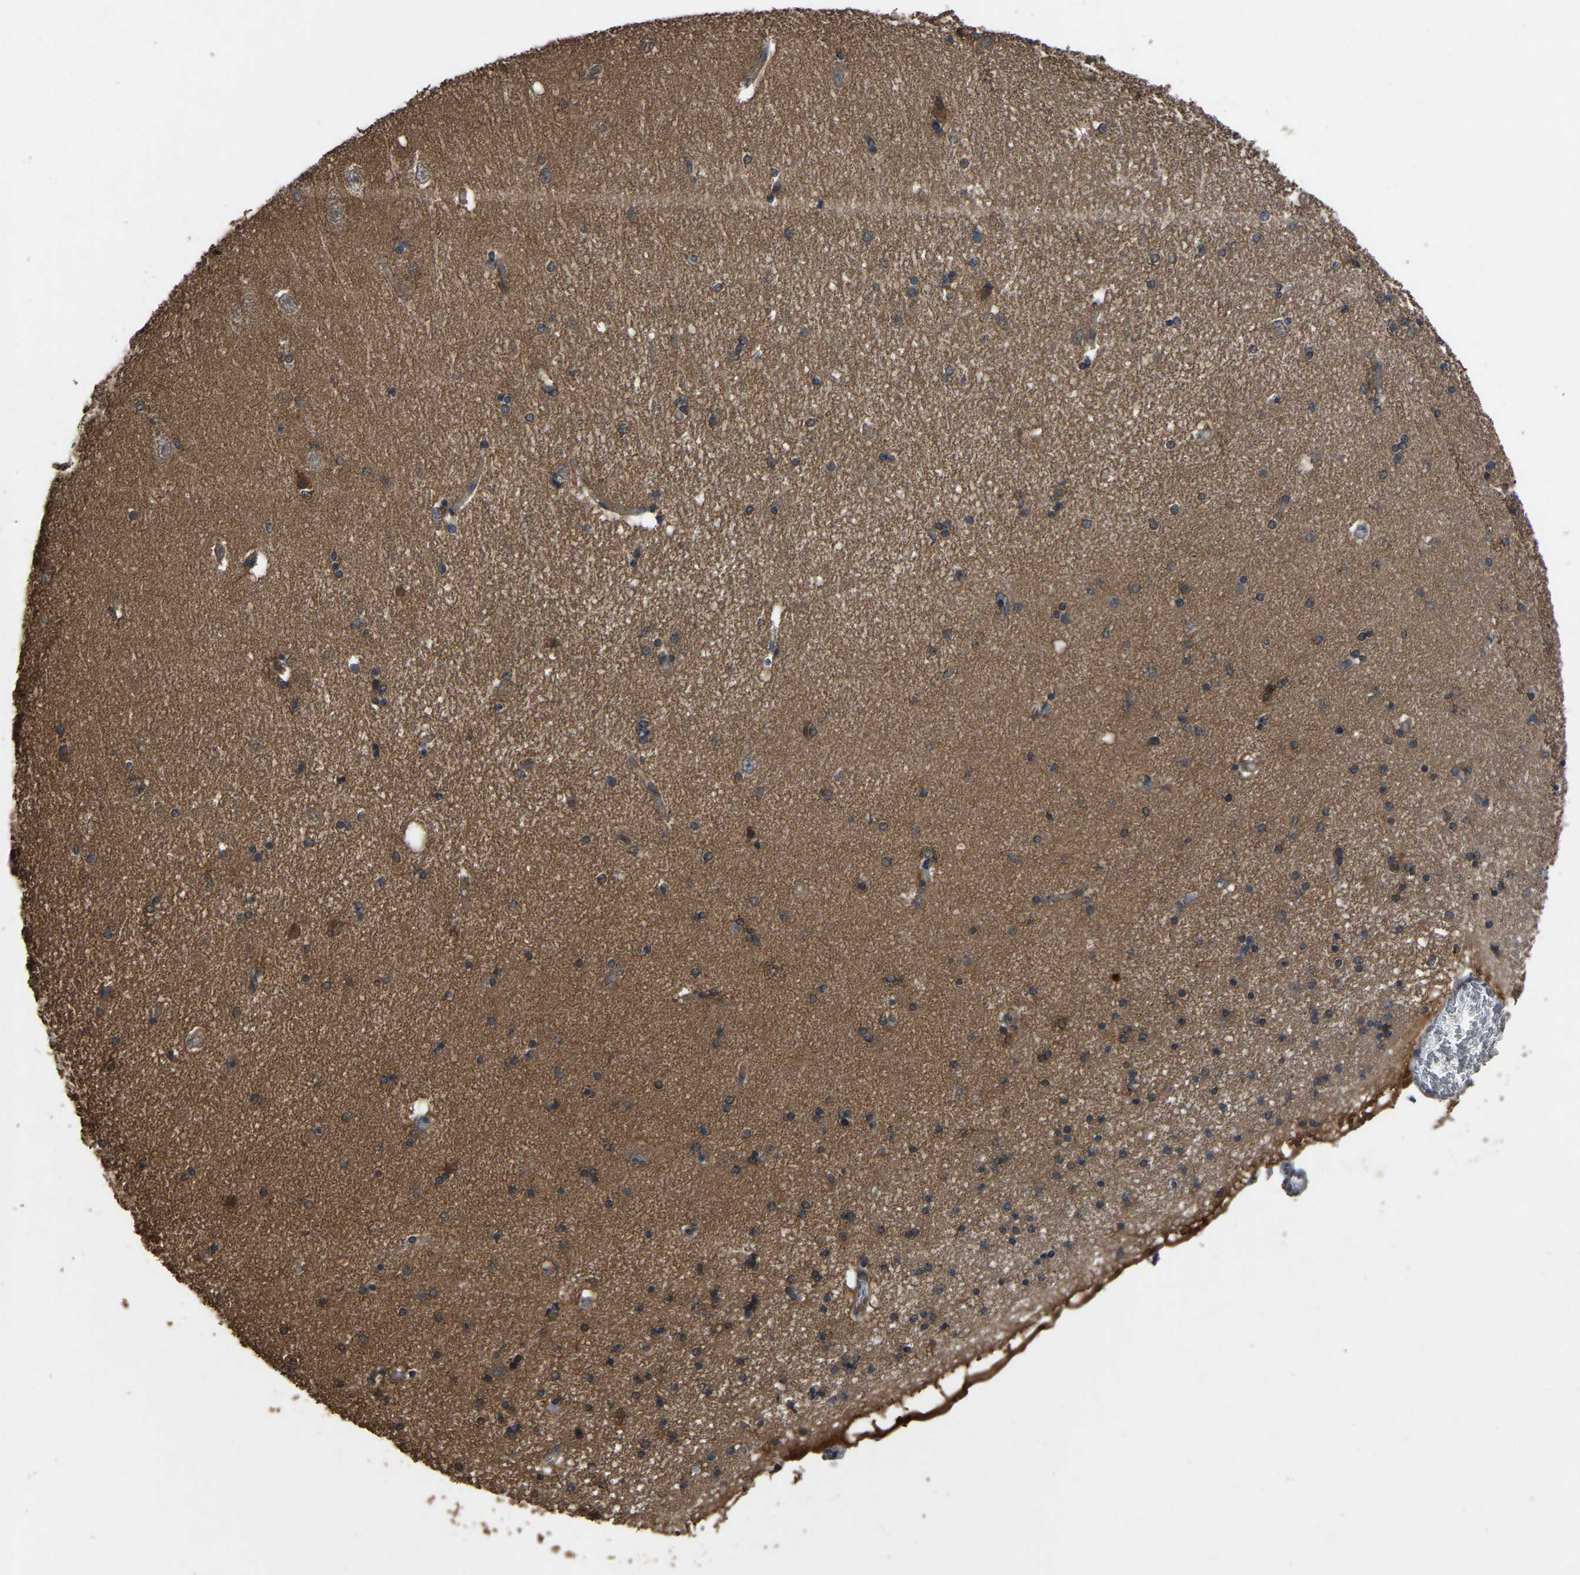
{"staining": {"intensity": "negative", "quantity": "none", "location": "none"}, "tissue": "hippocampus", "cell_type": "Glial cells", "image_type": "normal", "snomed": [{"axis": "morphology", "description": "Normal tissue, NOS"}, {"axis": "topography", "description": "Hippocampus"}], "caption": "IHC image of normal human hippocampus stained for a protein (brown), which displays no staining in glial cells.", "gene": "FHIT", "patient": {"sex": "female", "age": 54}}